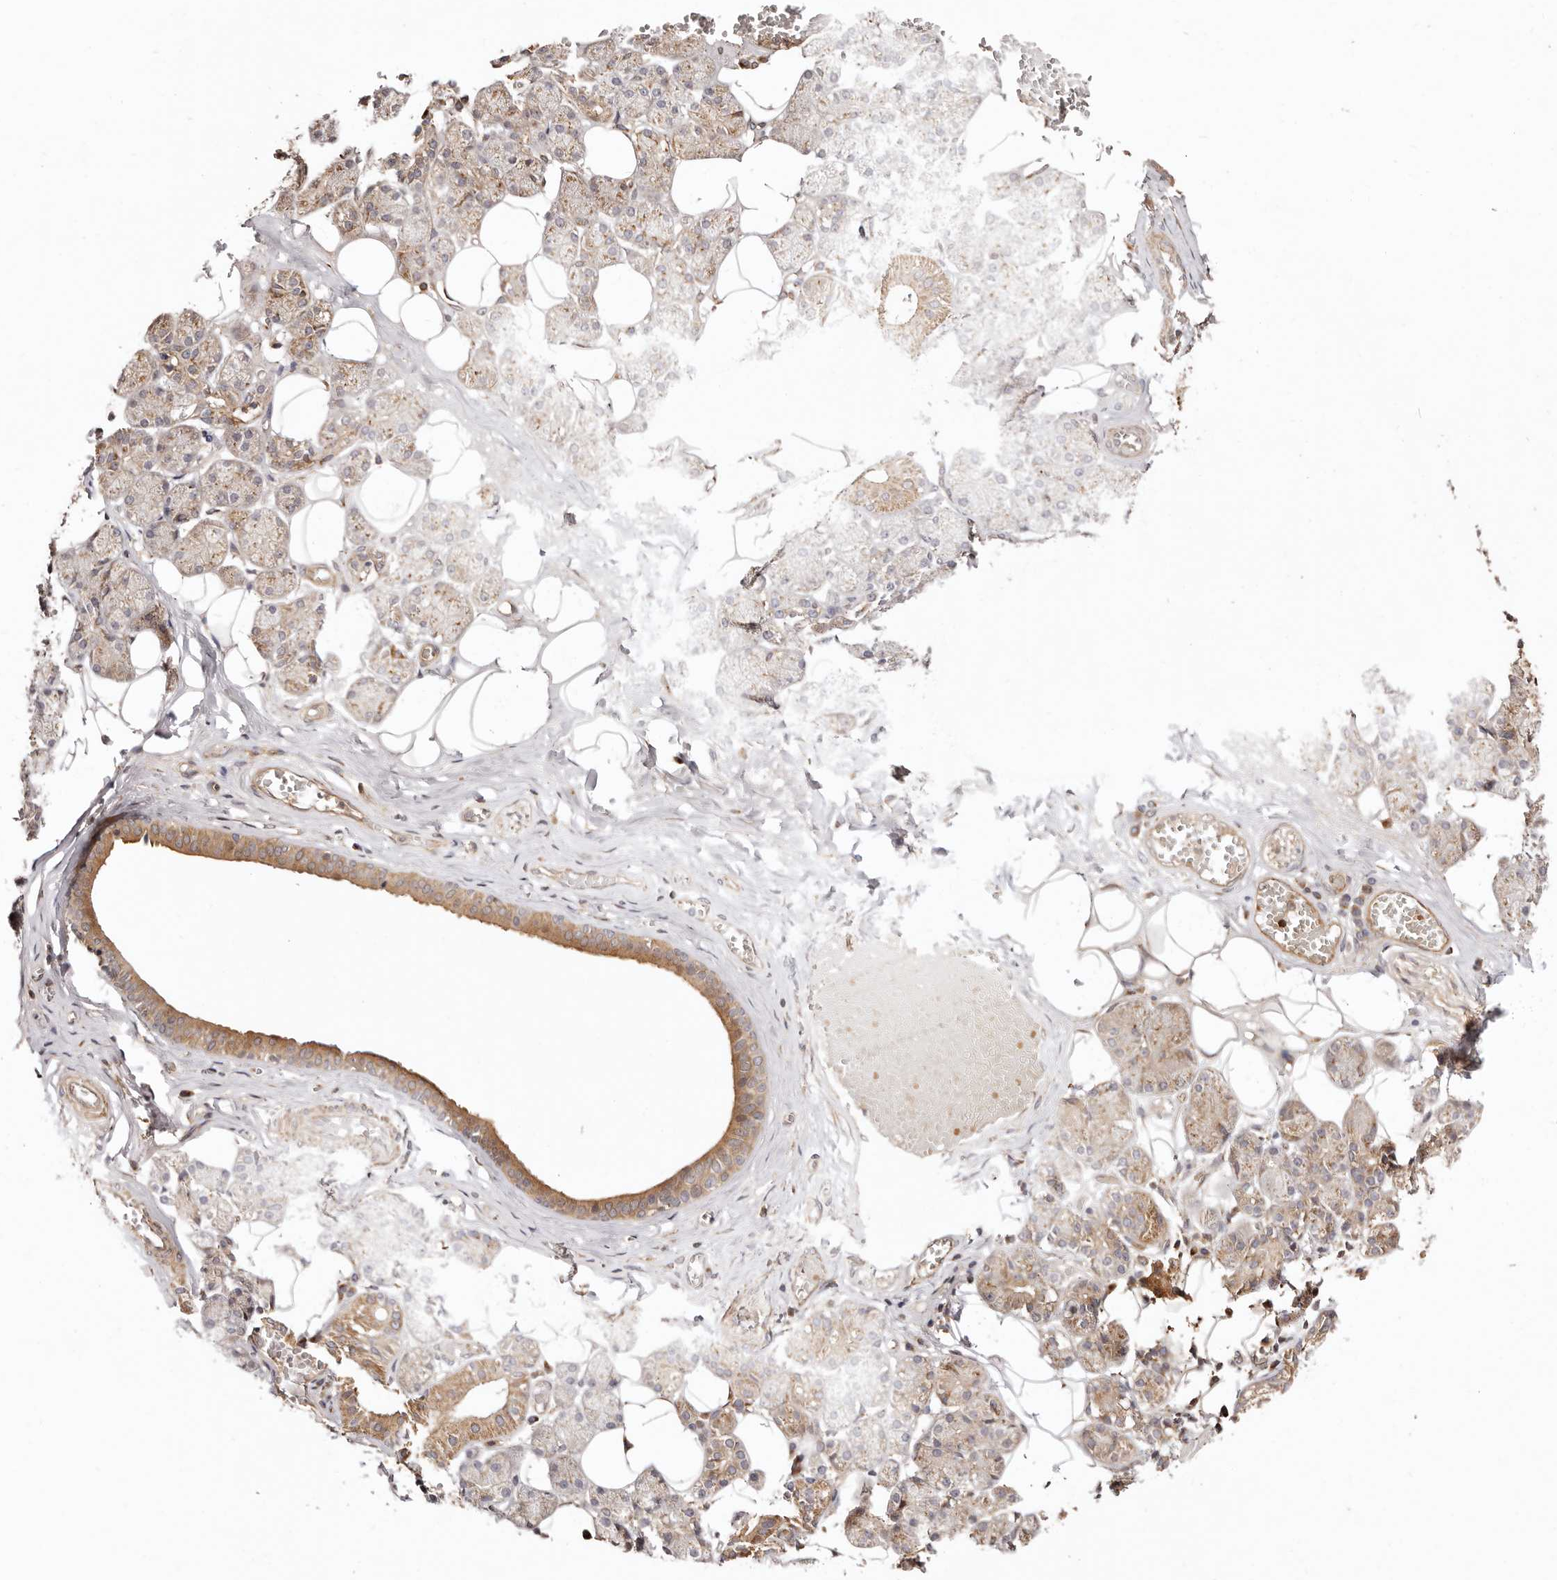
{"staining": {"intensity": "moderate", "quantity": "25%-75%", "location": "cytoplasmic/membranous"}, "tissue": "salivary gland", "cell_type": "Glandular cells", "image_type": "normal", "snomed": [{"axis": "morphology", "description": "Normal tissue, NOS"}, {"axis": "topography", "description": "Salivary gland"}], "caption": "A medium amount of moderate cytoplasmic/membranous positivity is identified in about 25%-75% of glandular cells in benign salivary gland. The protein is shown in brown color, while the nuclei are stained blue.", "gene": "MAPK1", "patient": {"sex": "female", "age": 33}}